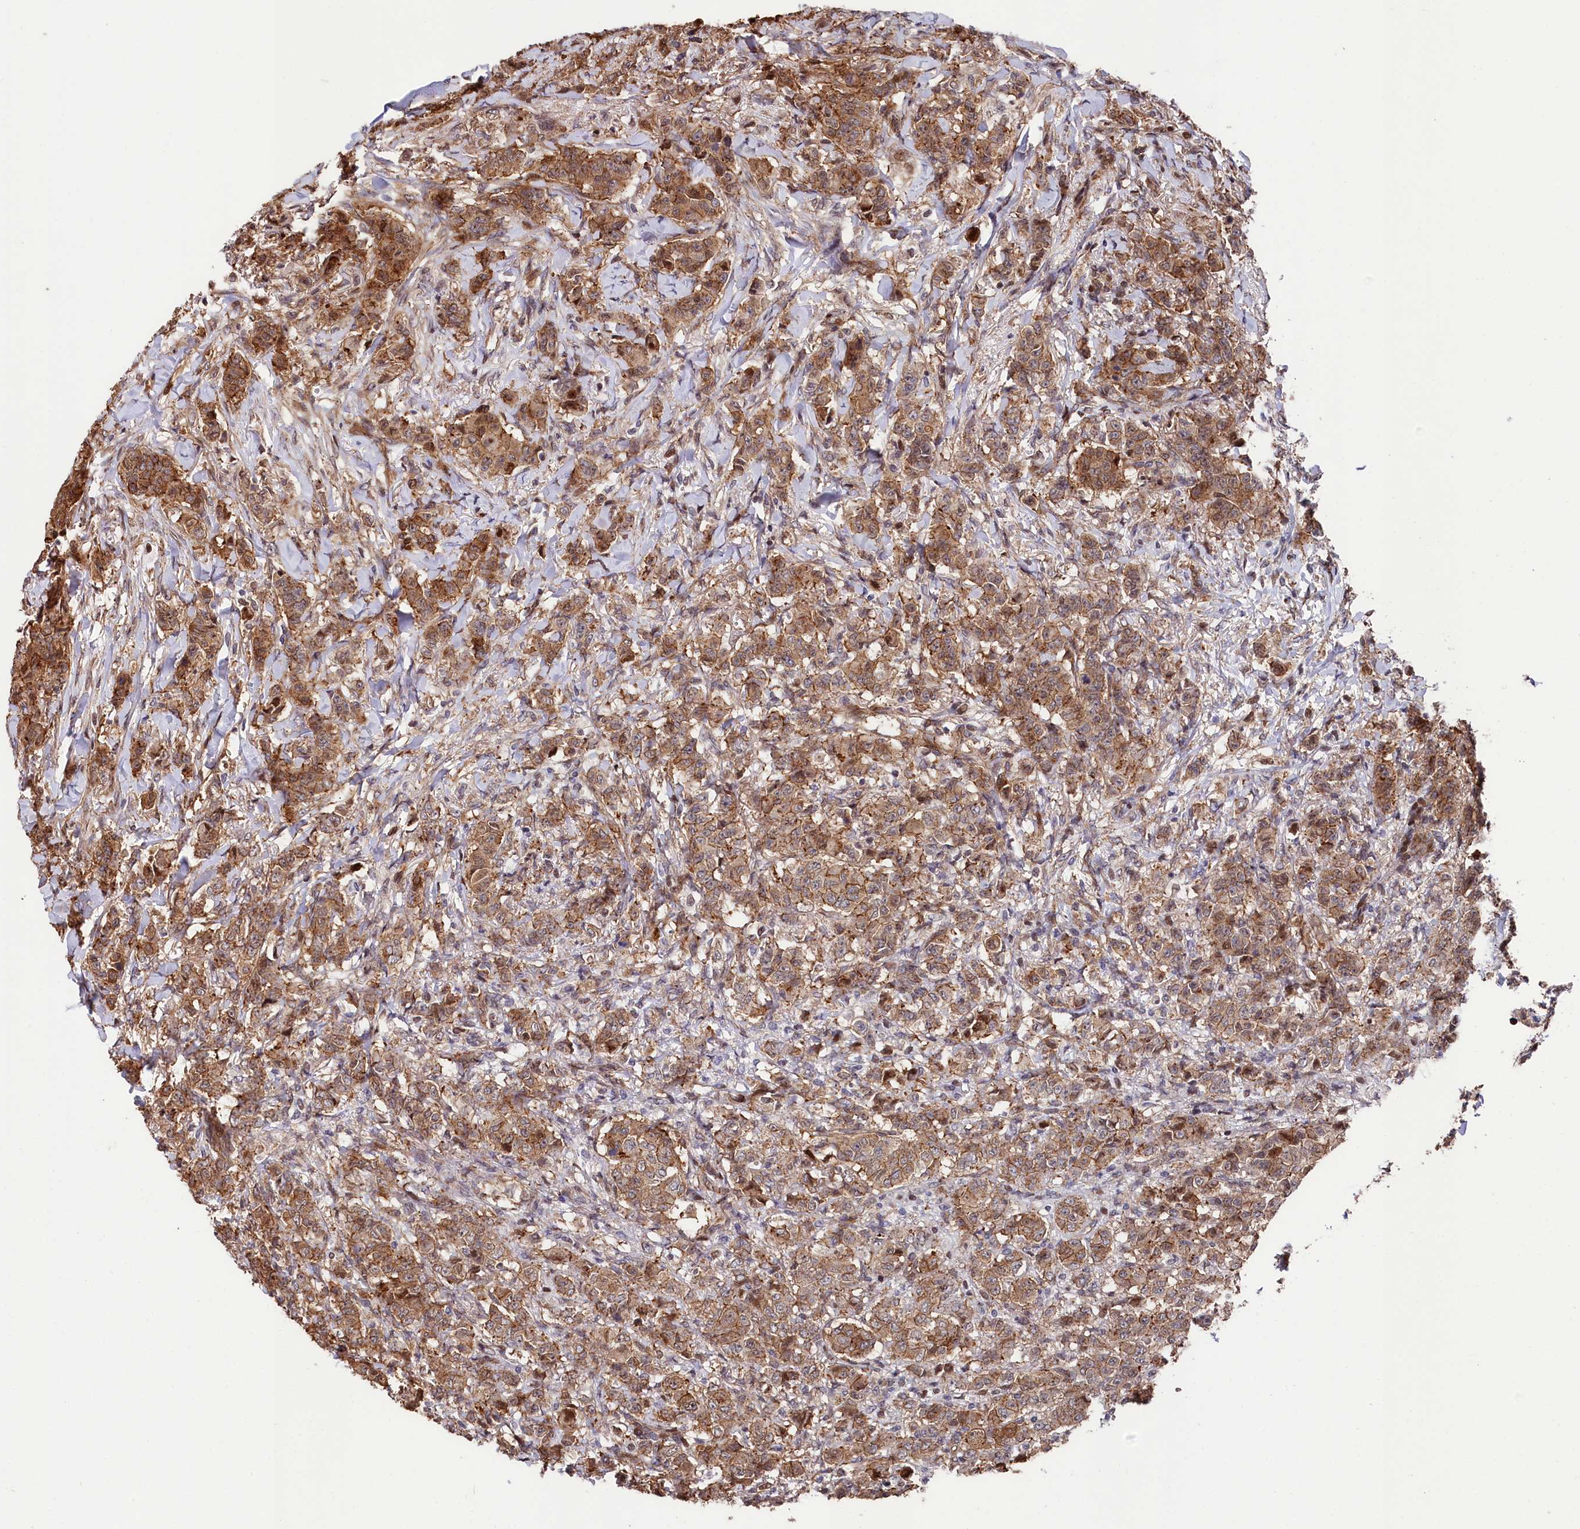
{"staining": {"intensity": "moderate", "quantity": ">75%", "location": "cytoplasmic/membranous"}, "tissue": "breast cancer", "cell_type": "Tumor cells", "image_type": "cancer", "snomed": [{"axis": "morphology", "description": "Duct carcinoma"}, {"axis": "topography", "description": "Breast"}], "caption": "The histopathology image exhibits immunohistochemical staining of breast cancer (invasive ductal carcinoma). There is moderate cytoplasmic/membranous positivity is seen in approximately >75% of tumor cells.", "gene": "TNKS1BP1", "patient": {"sex": "female", "age": 40}}